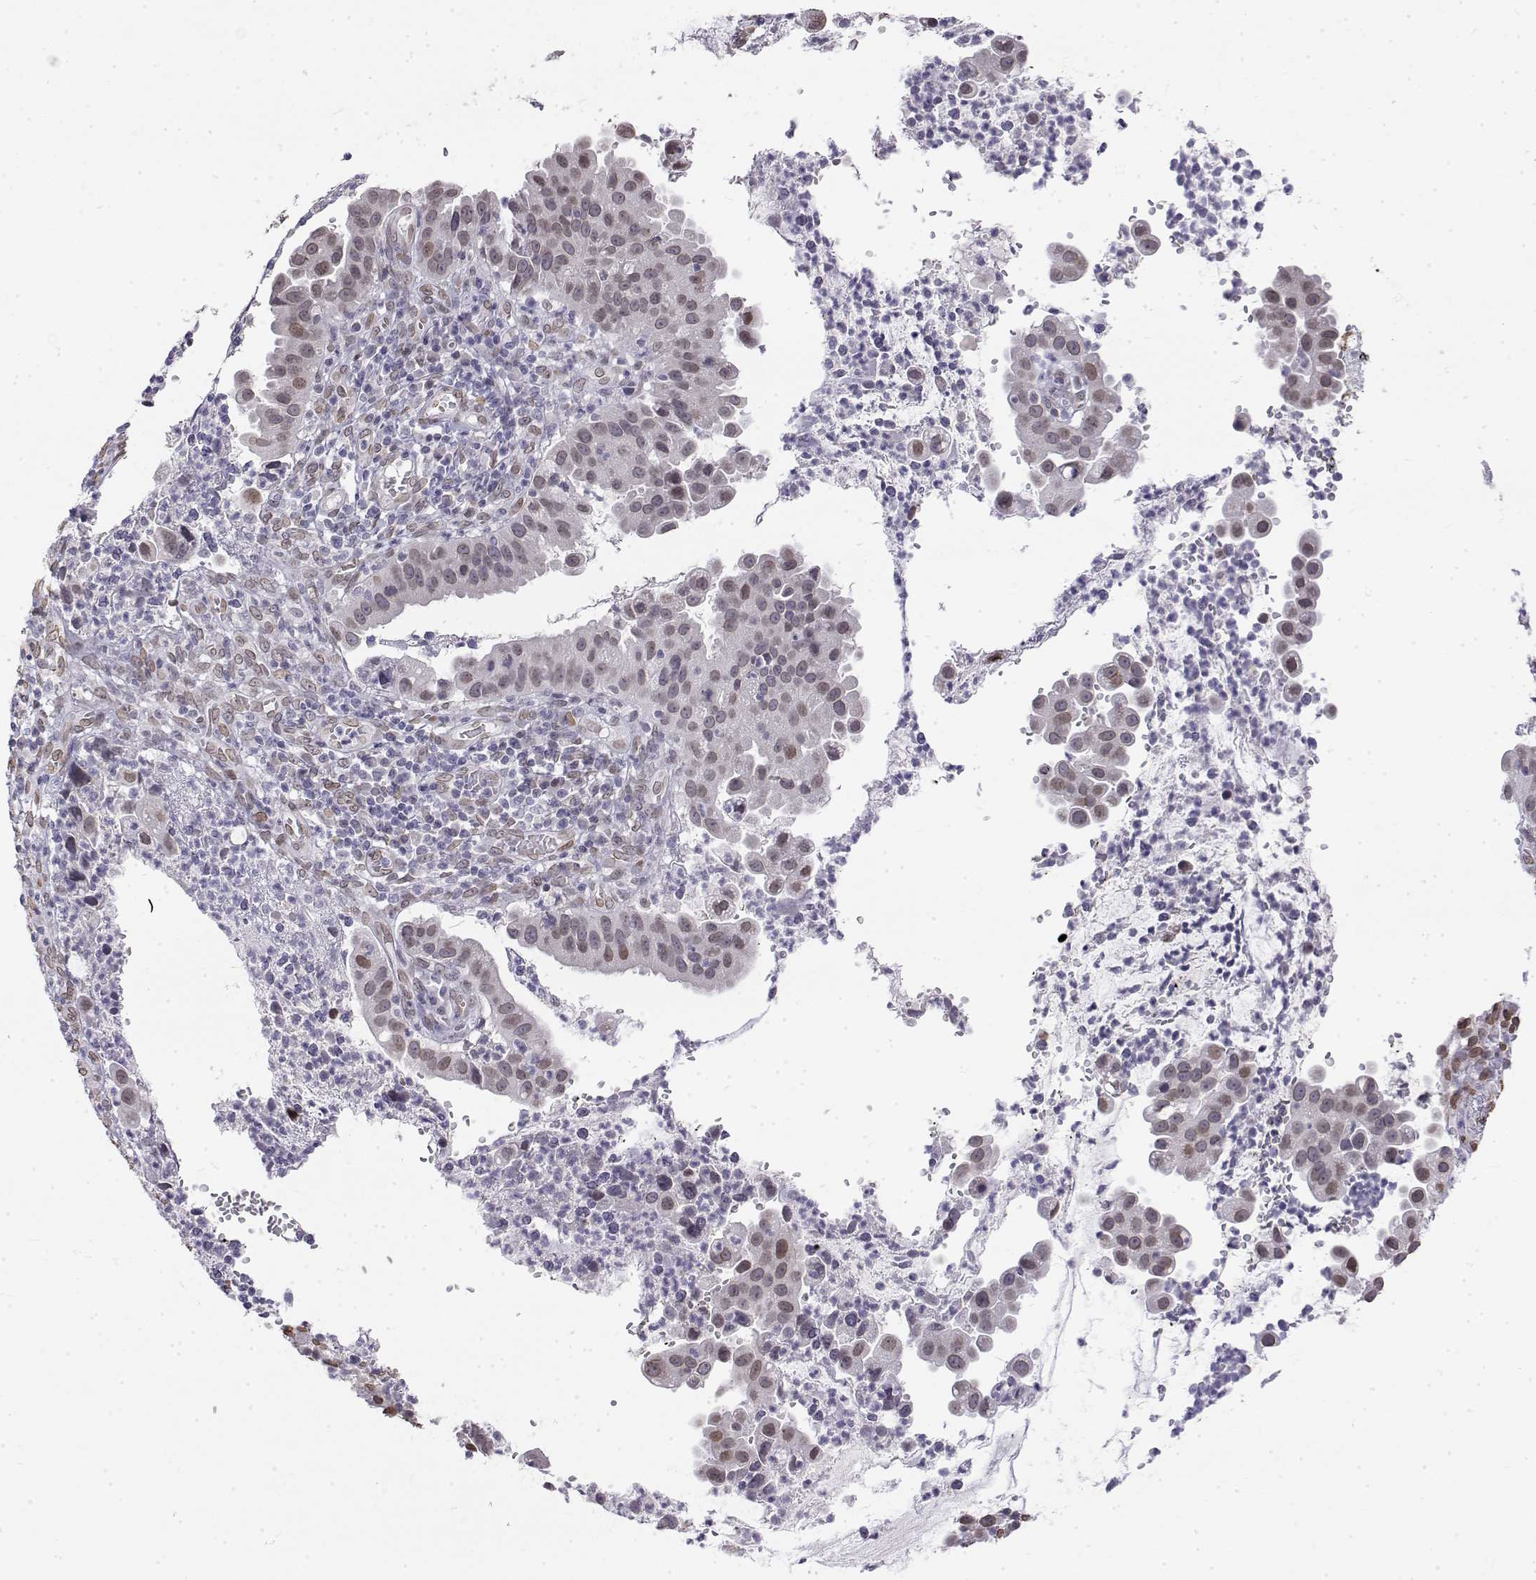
{"staining": {"intensity": "weak", "quantity": ">75%", "location": "nuclear"}, "tissue": "cervical cancer", "cell_type": "Tumor cells", "image_type": "cancer", "snomed": [{"axis": "morphology", "description": "Adenocarcinoma, NOS"}, {"axis": "topography", "description": "Cervix"}], "caption": "Approximately >75% of tumor cells in human cervical cancer (adenocarcinoma) reveal weak nuclear protein positivity as visualized by brown immunohistochemical staining.", "gene": "ZNF532", "patient": {"sex": "female", "age": 34}}